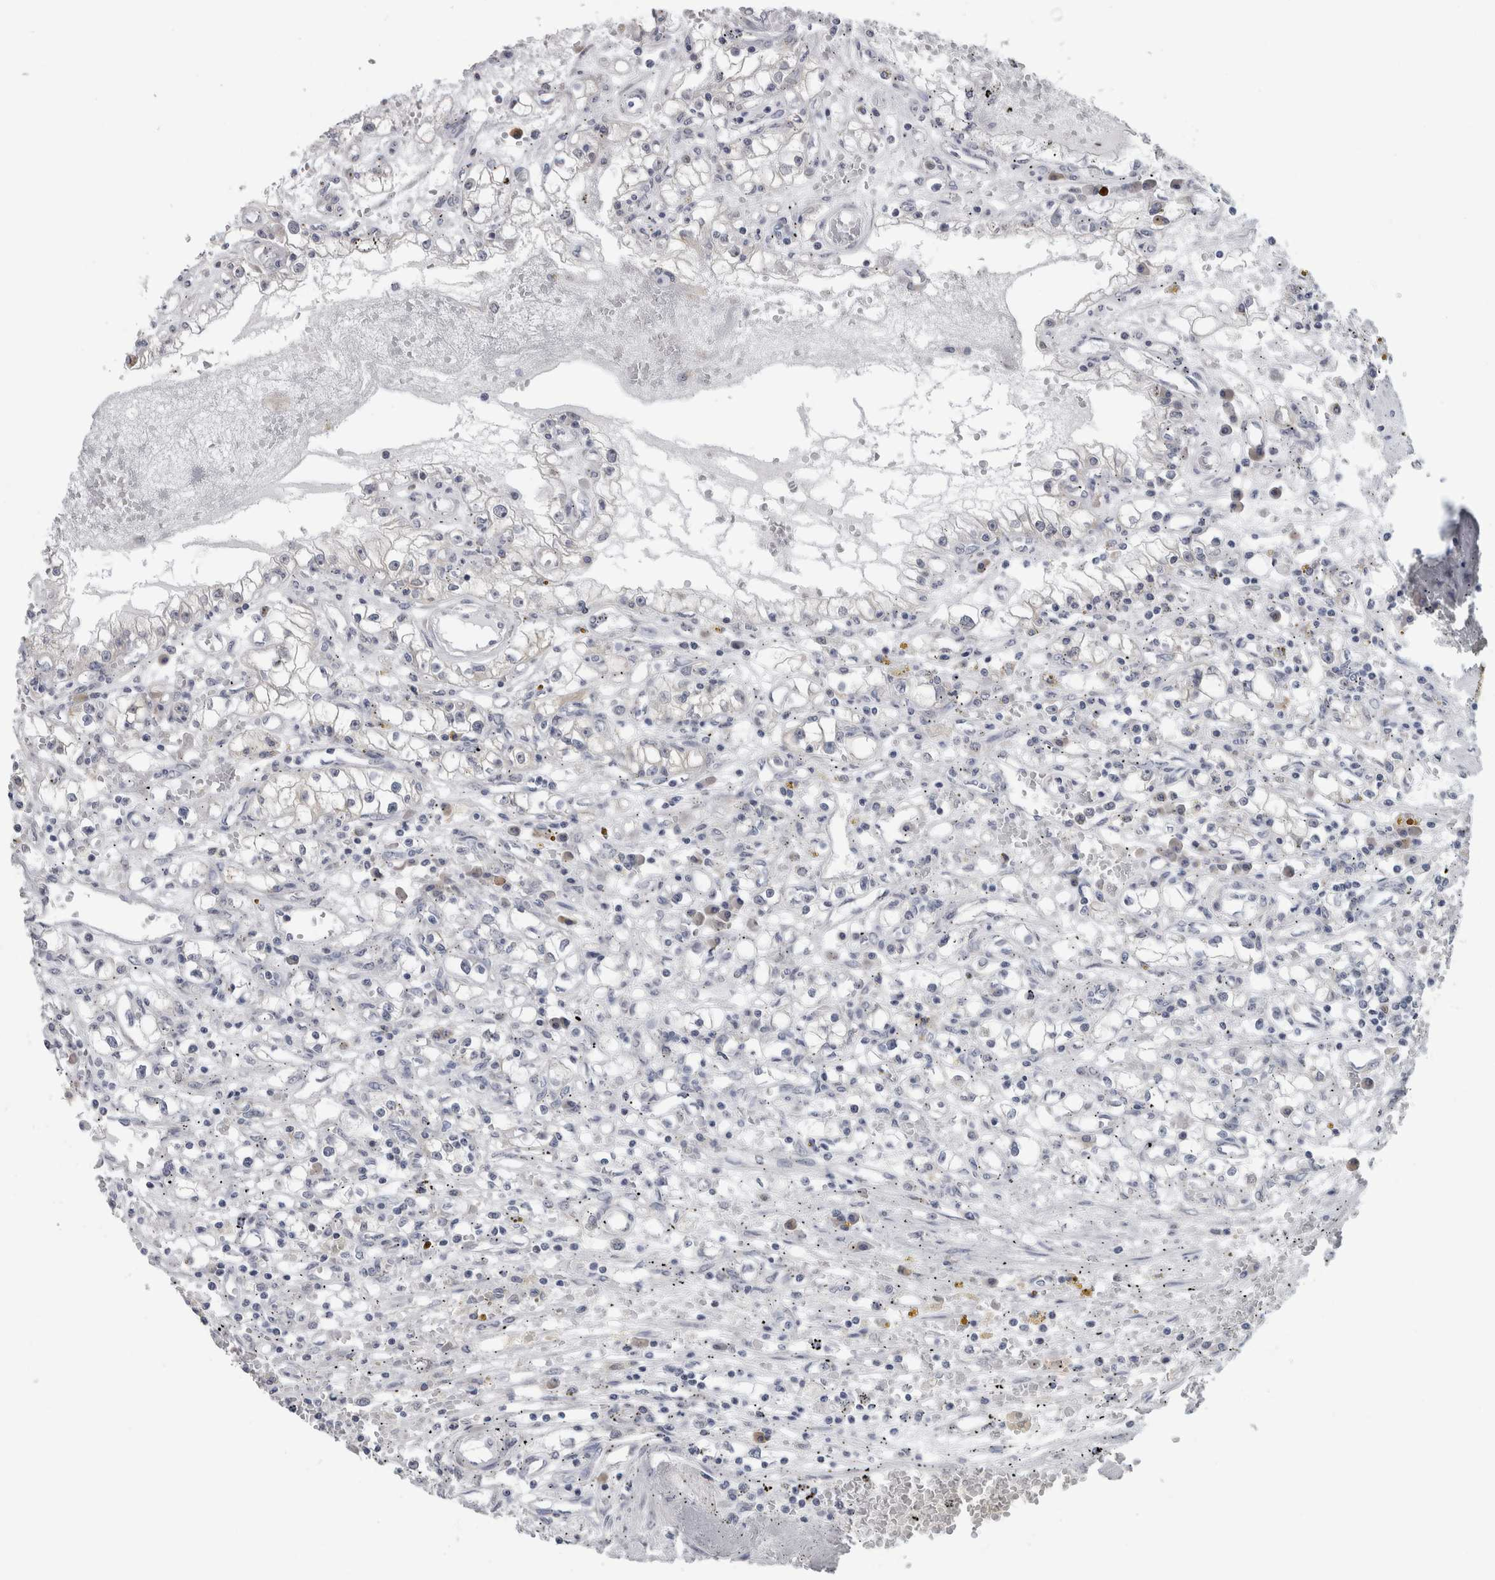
{"staining": {"intensity": "negative", "quantity": "none", "location": "none"}, "tissue": "renal cancer", "cell_type": "Tumor cells", "image_type": "cancer", "snomed": [{"axis": "morphology", "description": "Adenocarcinoma, NOS"}, {"axis": "topography", "description": "Kidney"}], "caption": "Tumor cells show no significant protein staining in adenocarcinoma (renal).", "gene": "TMEM242", "patient": {"sex": "male", "age": 56}}